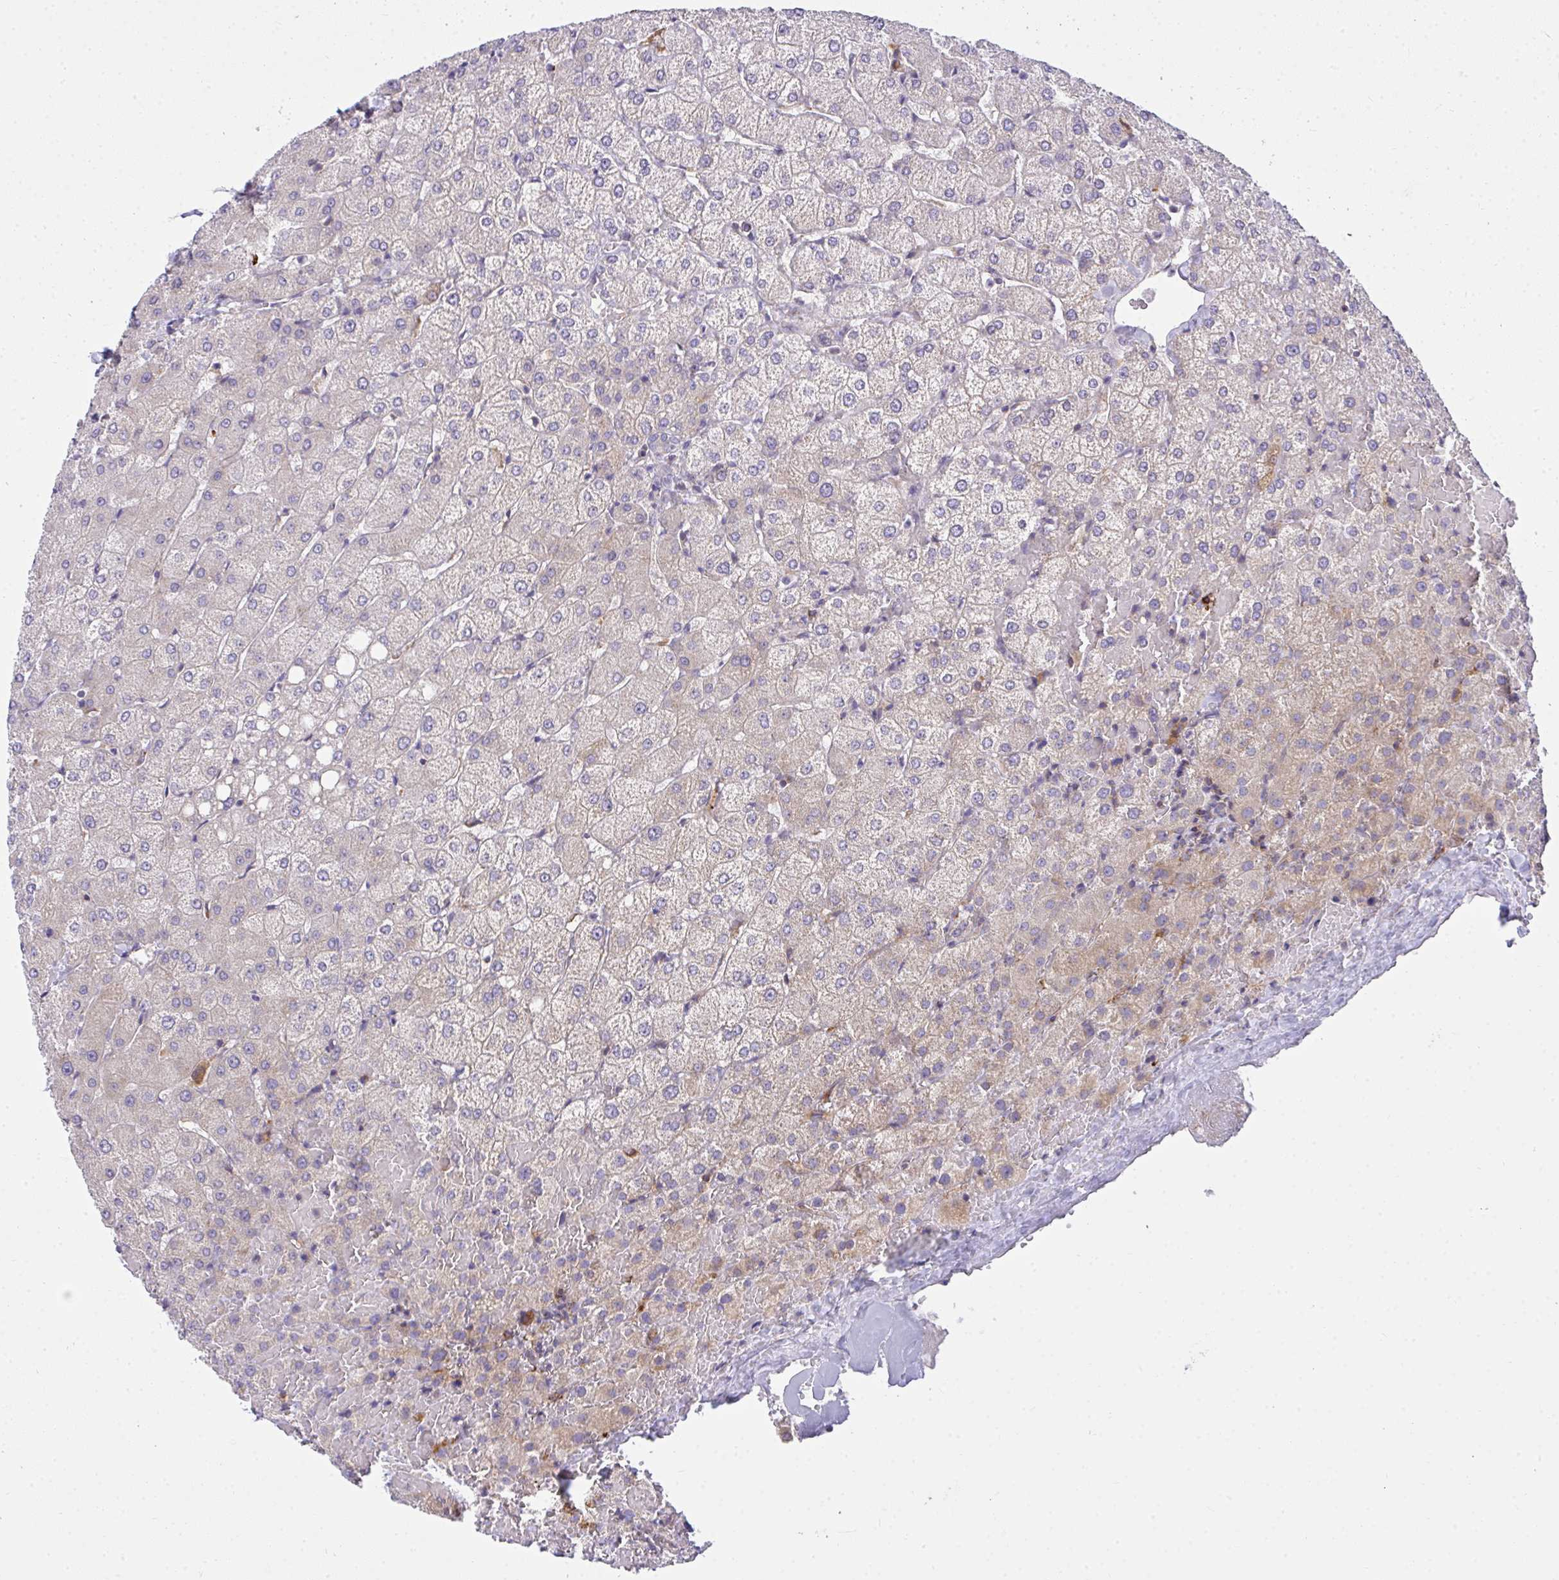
{"staining": {"intensity": "weak", "quantity": "<25%", "location": "cytoplasmic/membranous"}, "tissue": "liver", "cell_type": "Cholangiocytes", "image_type": "normal", "snomed": [{"axis": "morphology", "description": "Normal tissue, NOS"}, {"axis": "topography", "description": "Liver"}], "caption": "This is an immunohistochemistry photomicrograph of normal human liver. There is no staining in cholangiocytes.", "gene": "SRRM4", "patient": {"sex": "female", "age": 54}}